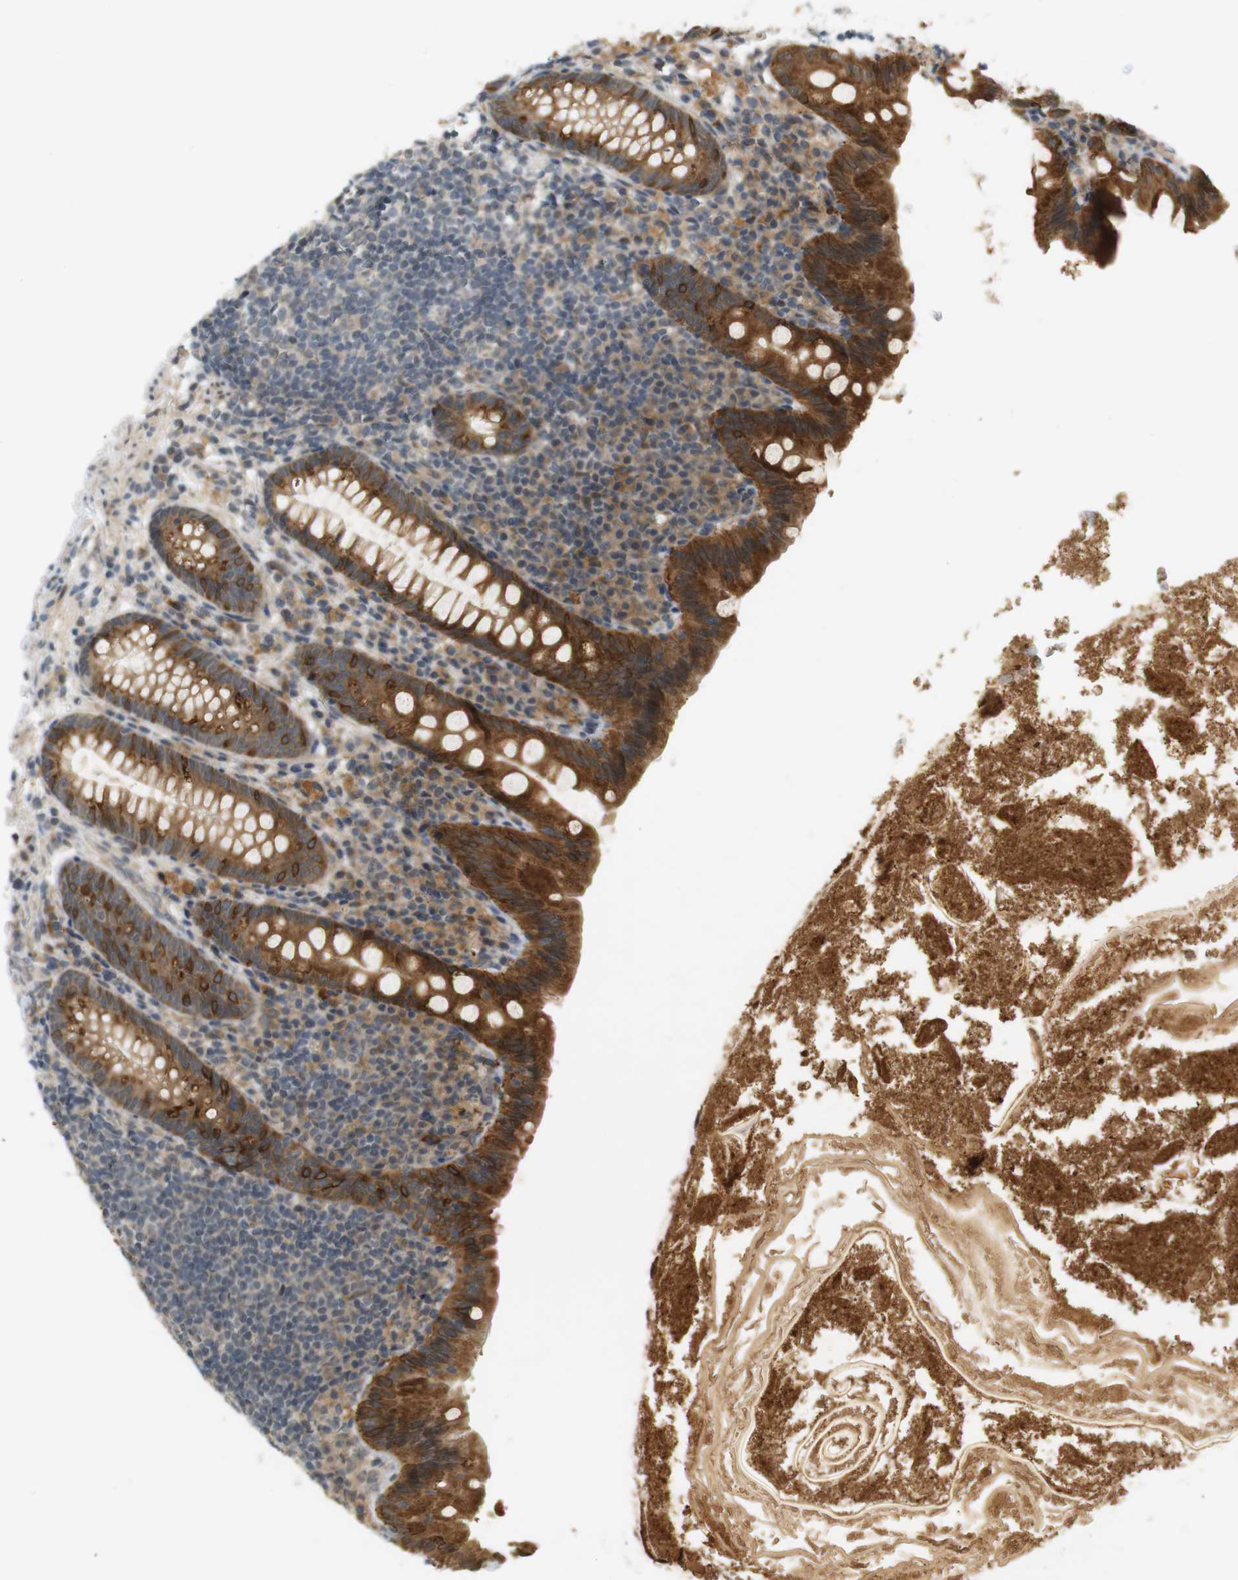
{"staining": {"intensity": "strong", "quantity": ">75%", "location": "cytoplasmic/membranous"}, "tissue": "appendix", "cell_type": "Glandular cells", "image_type": "normal", "snomed": [{"axis": "morphology", "description": "Normal tissue, NOS"}, {"axis": "topography", "description": "Appendix"}], "caption": "Immunohistochemical staining of unremarkable human appendix shows >75% levels of strong cytoplasmic/membranous protein expression in about >75% of glandular cells.", "gene": "SOCS6", "patient": {"sex": "male", "age": 38}}